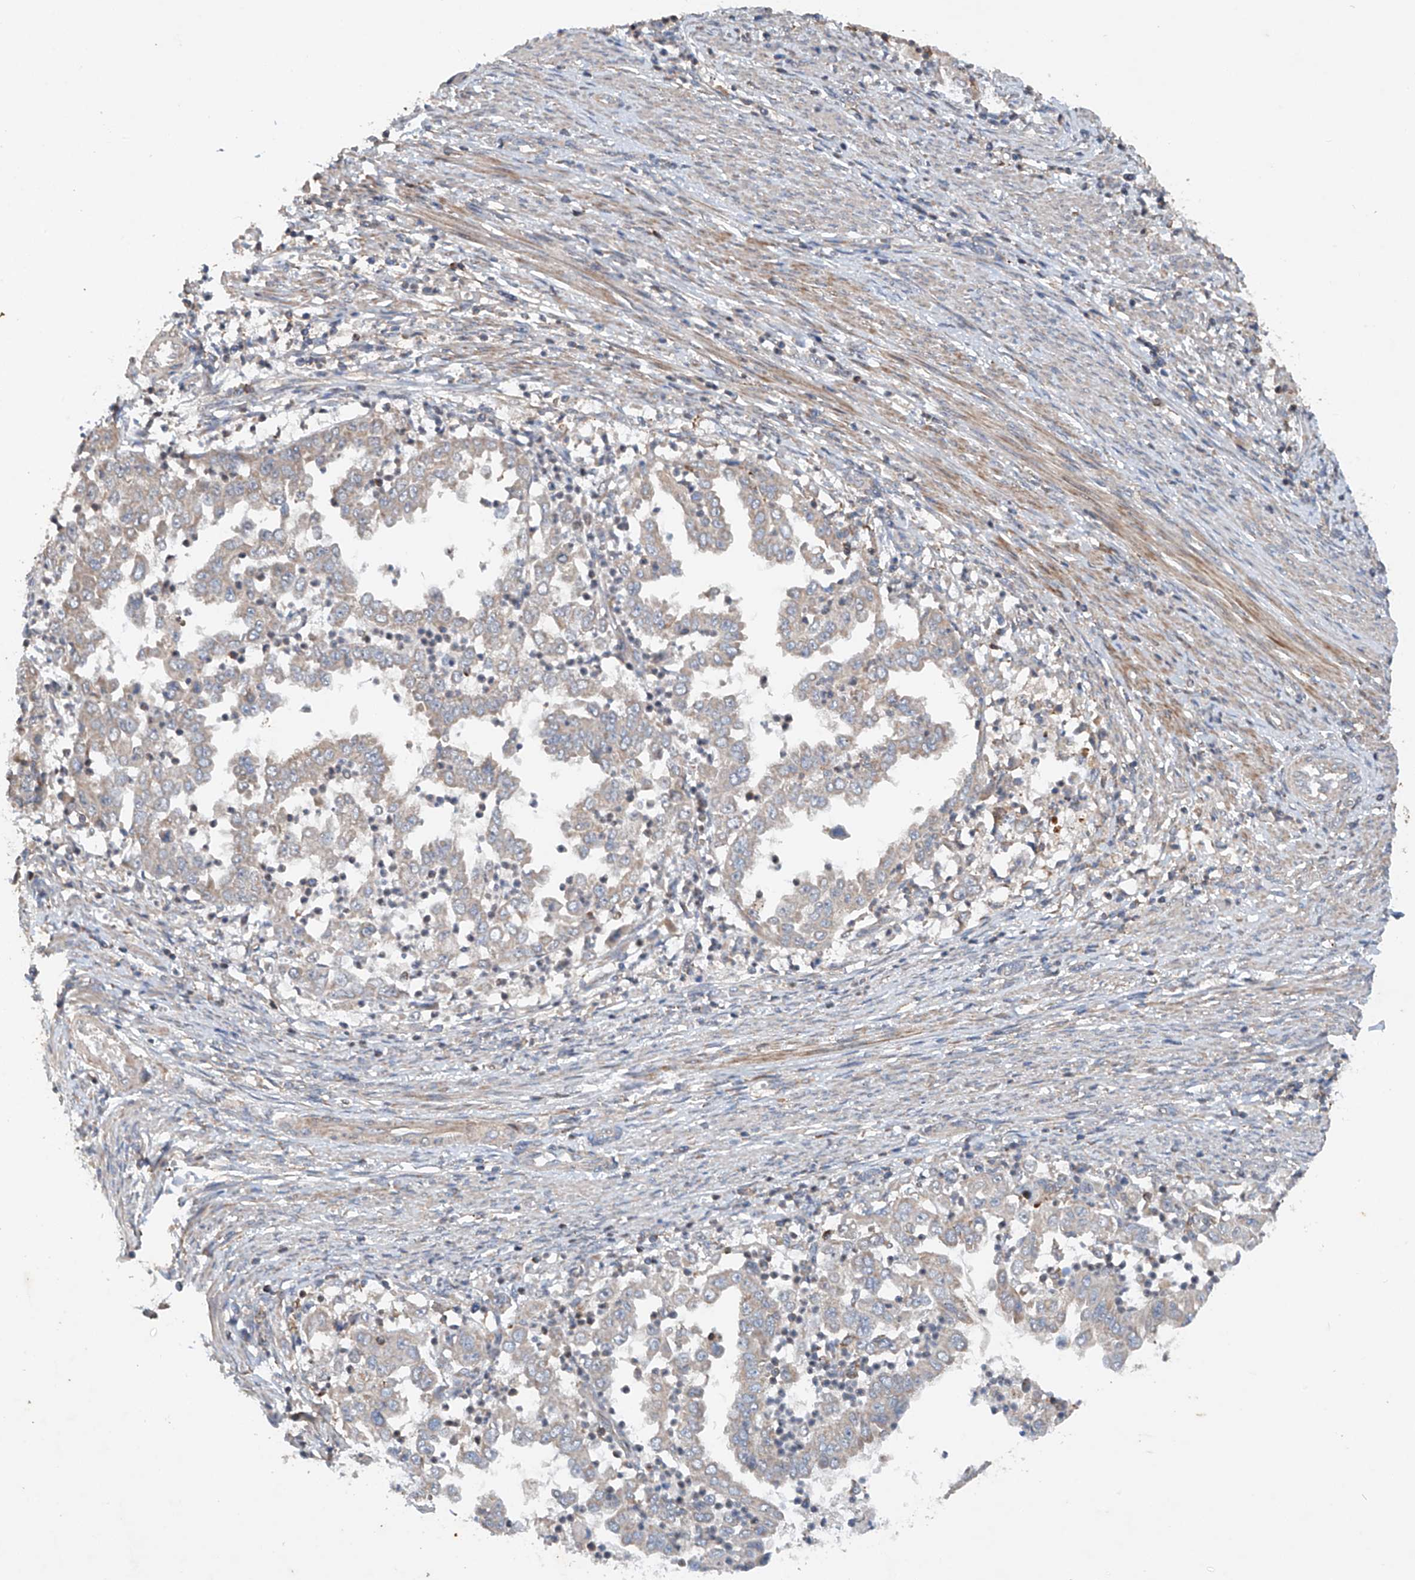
{"staining": {"intensity": "weak", "quantity": "<25%", "location": "cytoplasmic/membranous"}, "tissue": "endometrial cancer", "cell_type": "Tumor cells", "image_type": "cancer", "snomed": [{"axis": "morphology", "description": "Adenocarcinoma, NOS"}, {"axis": "topography", "description": "Endometrium"}], "caption": "IHC photomicrograph of neoplastic tissue: endometrial cancer (adenocarcinoma) stained with DAB shows no significant protein expression in tumor cells.", "gene": "CEP85L", "patient": {"sex": "female", "age": 85}}